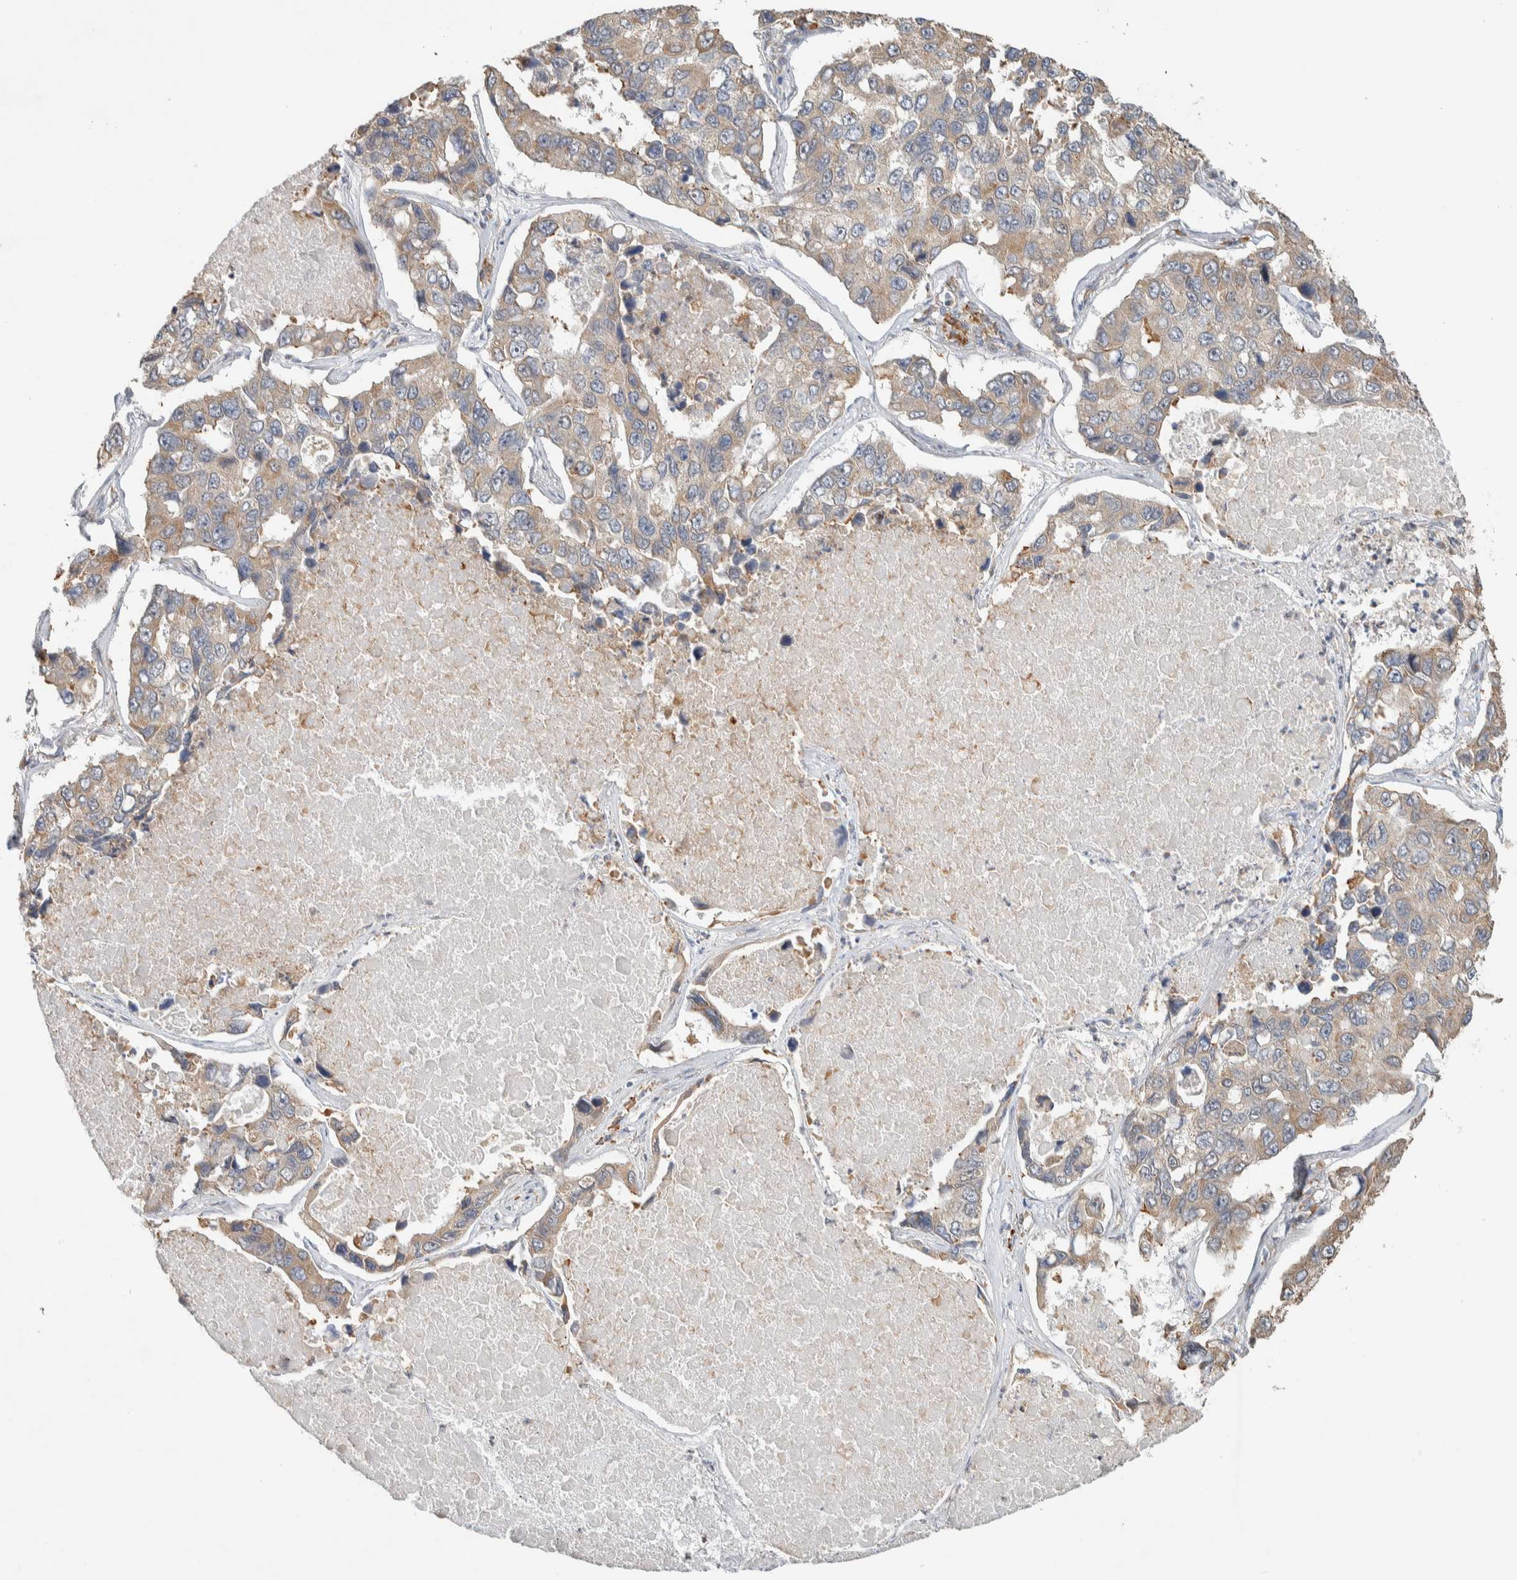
{"staining": {"intensity": "weak", "quantity": "<25%", "location": "cytoplasmic/membranous"}, "tissue": "lung cancer", "cell_type": "Tumor cells", "image_type": "cancer", "snomed": [{"axis": "morphology", "description": "Adenocarcinoma, NOS"}, {"axis": "topography", "description": "Lung"}], "caption": "Tumor cells are negative for brown protein staining in lung cancer. (DAB (3,3'-diaminobenzidine) immunohistochemistry with hematoxylin counter stain).", "gene": "KLHL40", "patient": {"sex": "male", "age": 64}}